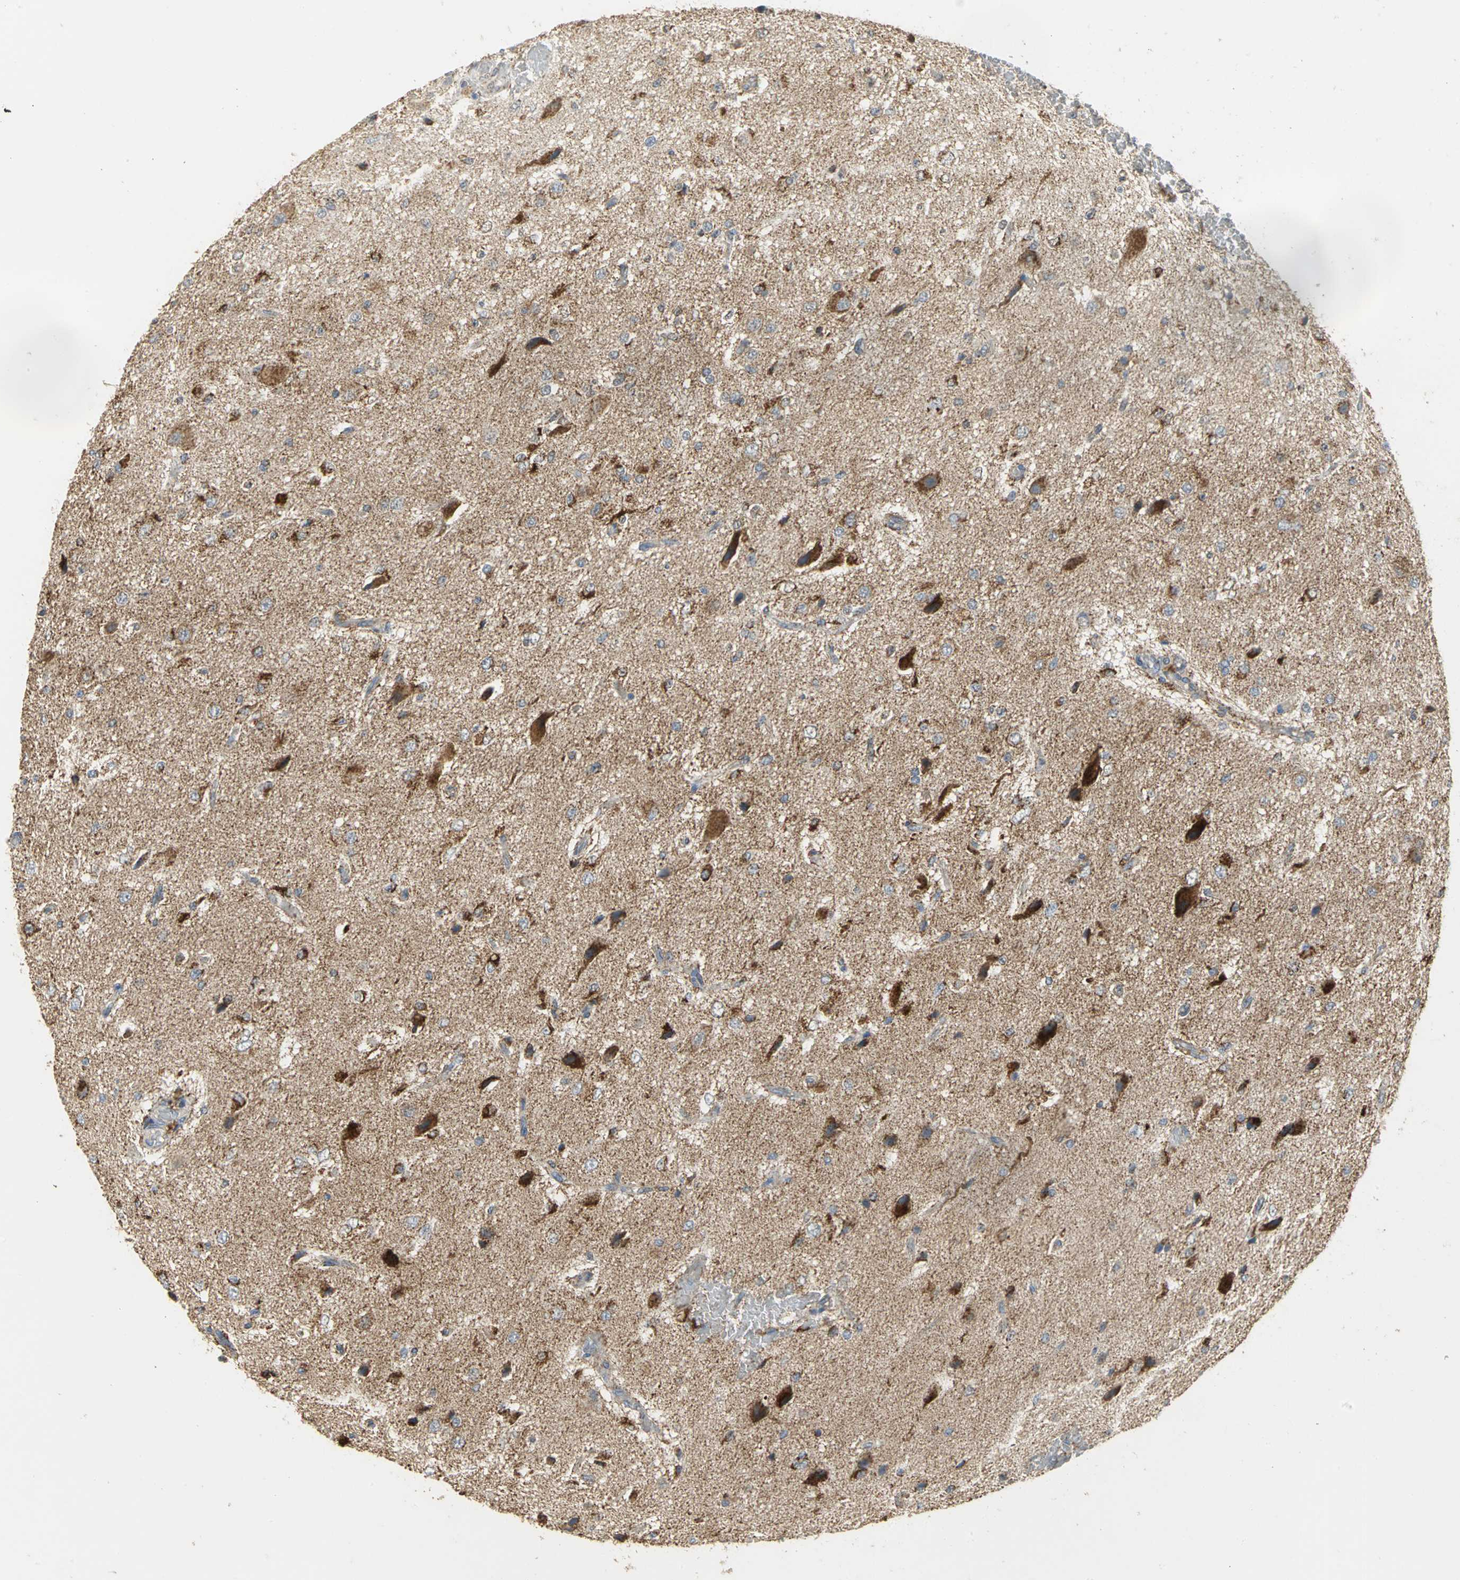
{"staining": {"intensity": "moderate", "quantity": "25%-75%", "location": "cytoplasmic/membranous"}, "tissue": "glioma", "cell_type": "Tumor cells", "image_type": "cancer", "snomed": [{"axis": "morphology", "description": "Glioma, malignant, High grade"}, {"axis": "topography", "description": "pancreas cauda"}], "caption": "Immunohistochemistry of glioma displays medium levels of moderate cytoplasmic/membranous expression in approximately 25%-75% of tumor cells.", "gene": "NDUFB5", "patient": {"sex": "male", "age": 60}}